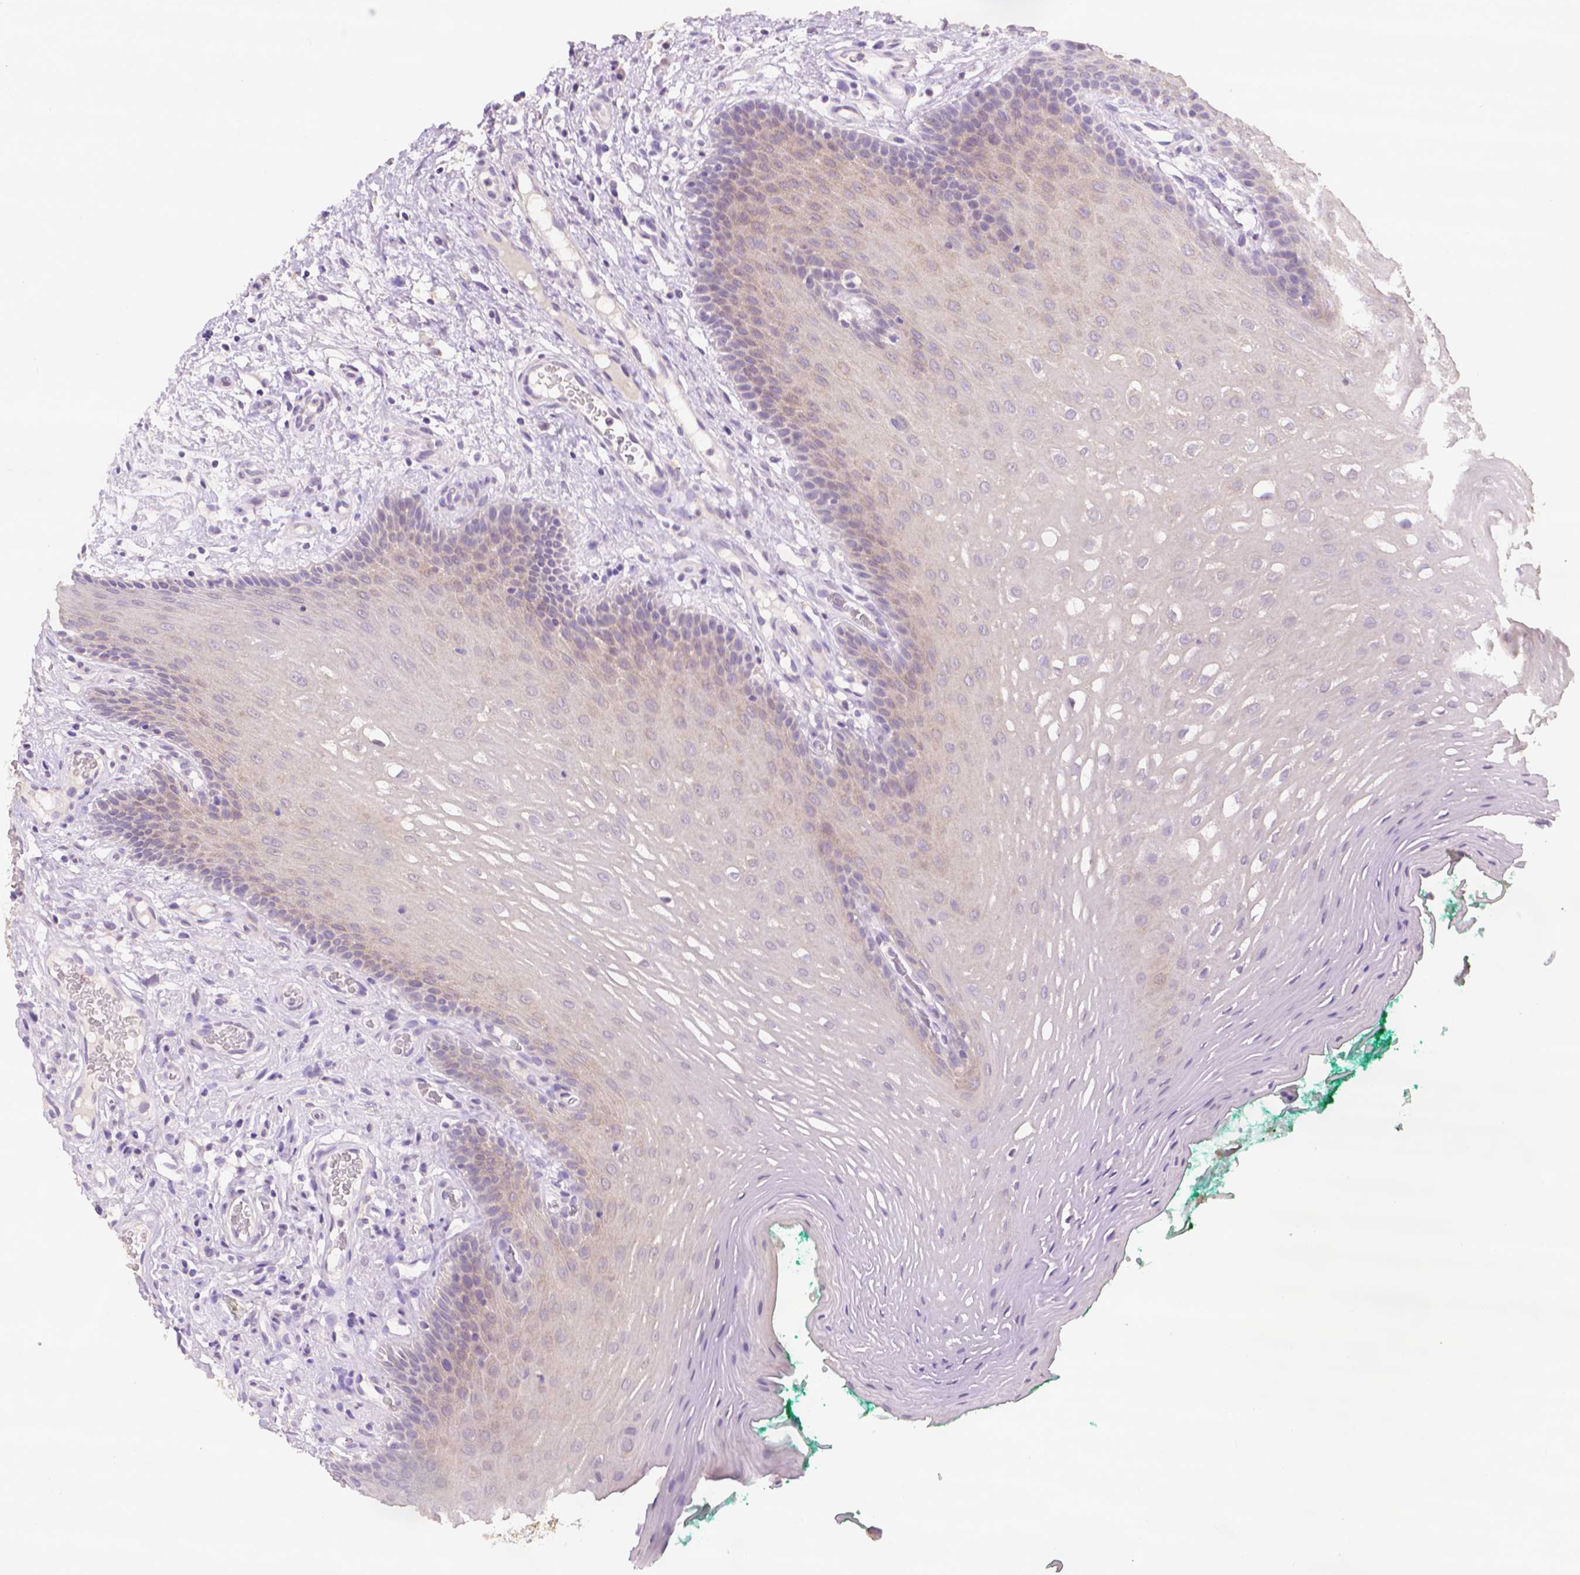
{"staining": {"intensity": "moderate", "quantity": "<25%", "location": "cytoplasmic/membranous"}, "tissue": "oral mucosa", "cell_type": "Squamous epithelial cells", "image_type": "normal", "snomed": [{"axis": "morphology", "description": "Normal tissue, NOS"}, {"axis": "morphology", "description": "Squamous cell carcinoma, NOS"}, {"axis": "topography", "description": "Oral tissue"}, {"axis": "topography", "description": "Head-Neck"}], "caption": "The photomicrograph reveals a brown stain indicating the presence of a protein in the cytoplasmic/membranous of squamous epithelial cells in oral mucosa.", "gene": "FASN", "patient": {"sex": "male", "age": 78}}